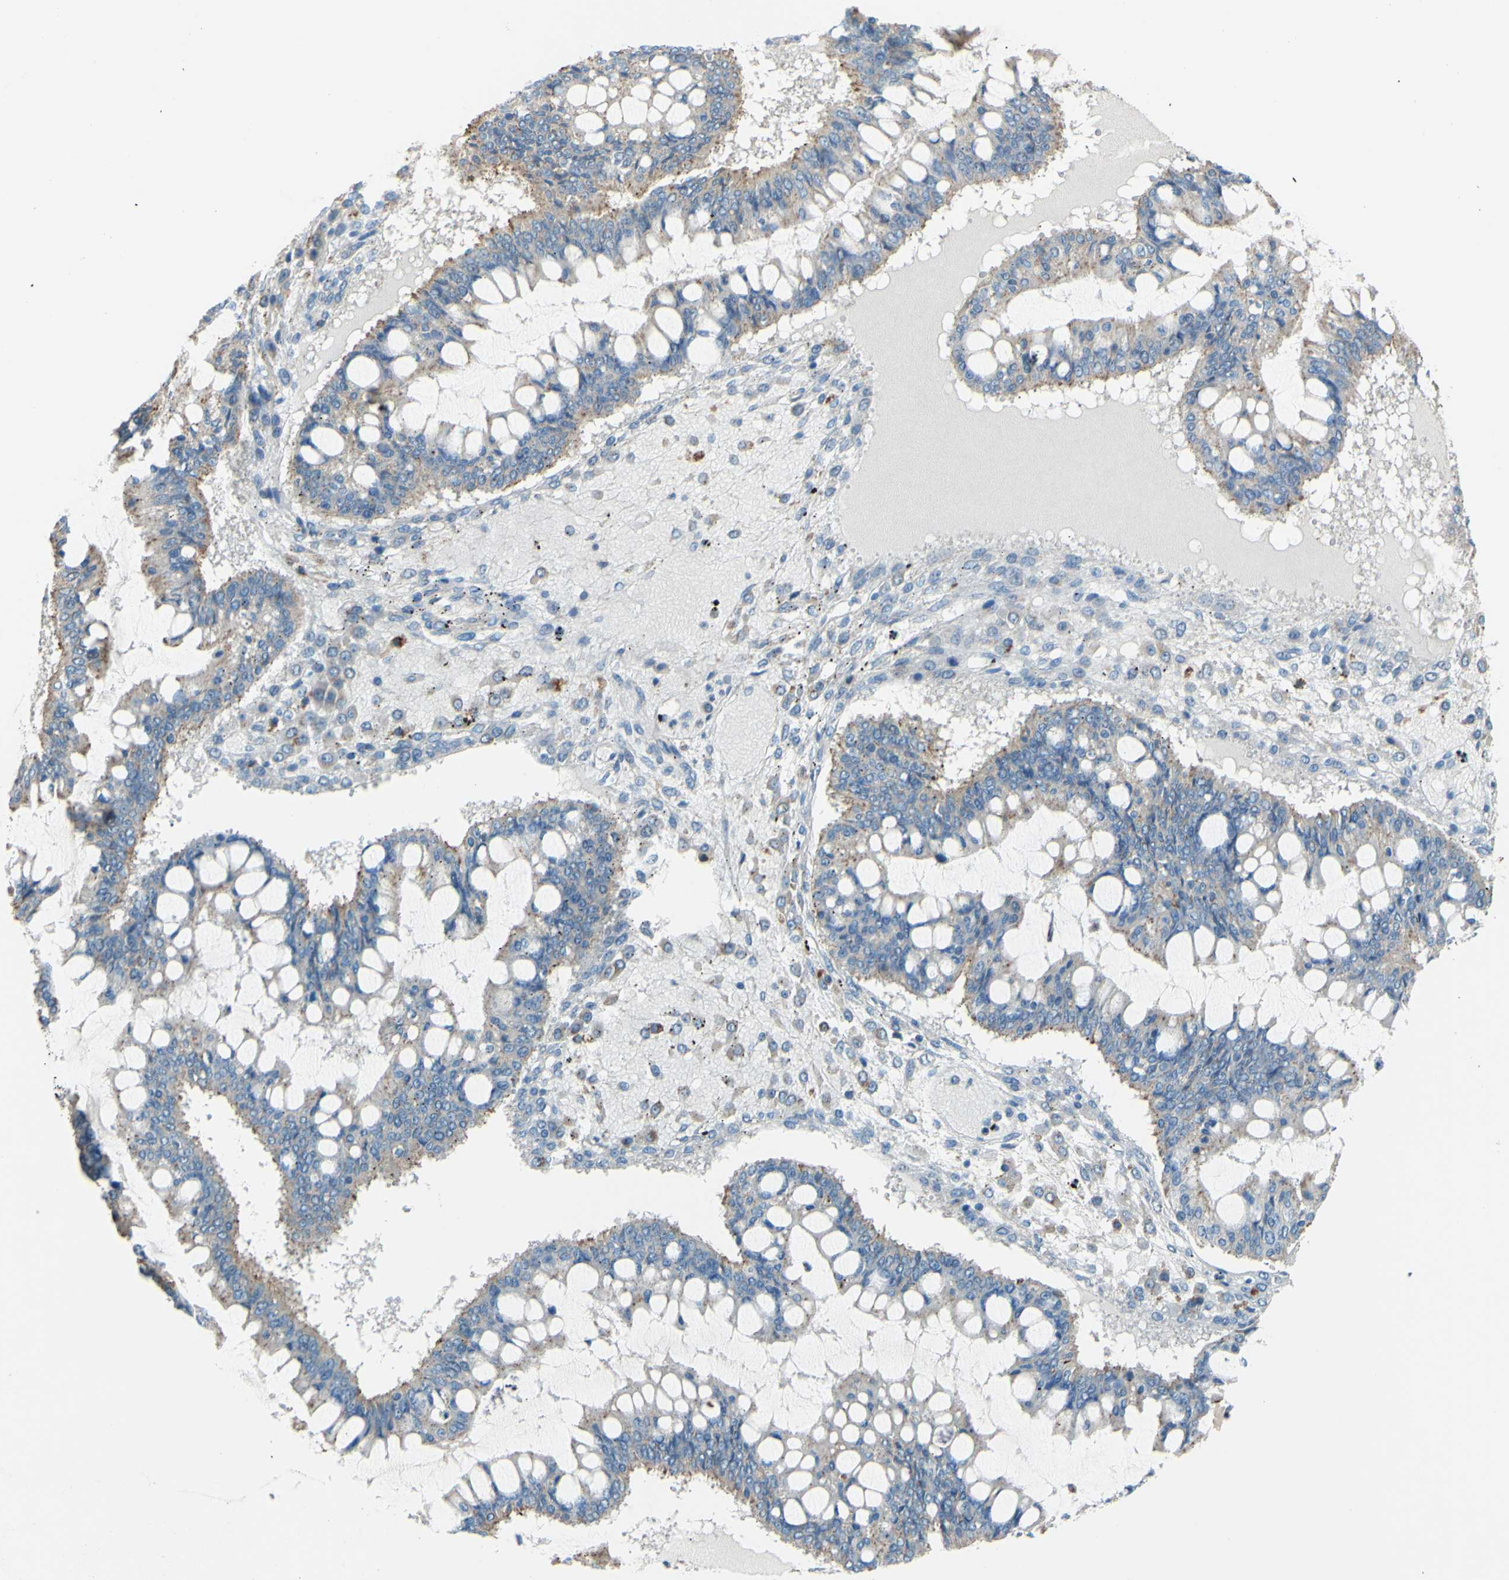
{"staining": {"intensity": "weak", "quantity": ">75%", "location": "cytoplasmic/membranous"}, "tissue": "ovarian cancer", "cell_type": "Tumor cells", "image_type": "cancer", "snomed": [{"axis": "morphology", "description": "Cystadenocarcinoma, mucinous, NOS"}, {"axis": "topography", "description": "Ovary"}], "caption": "A histopathology image of ovarian cancer (mucinous cystadenocarcinoma) stained for a protein exhibits weak cytoplasmic/membranous brown staining in tumor cells.", "gene": "CTSD", "patient": {"sex": "female", "age": 73}}